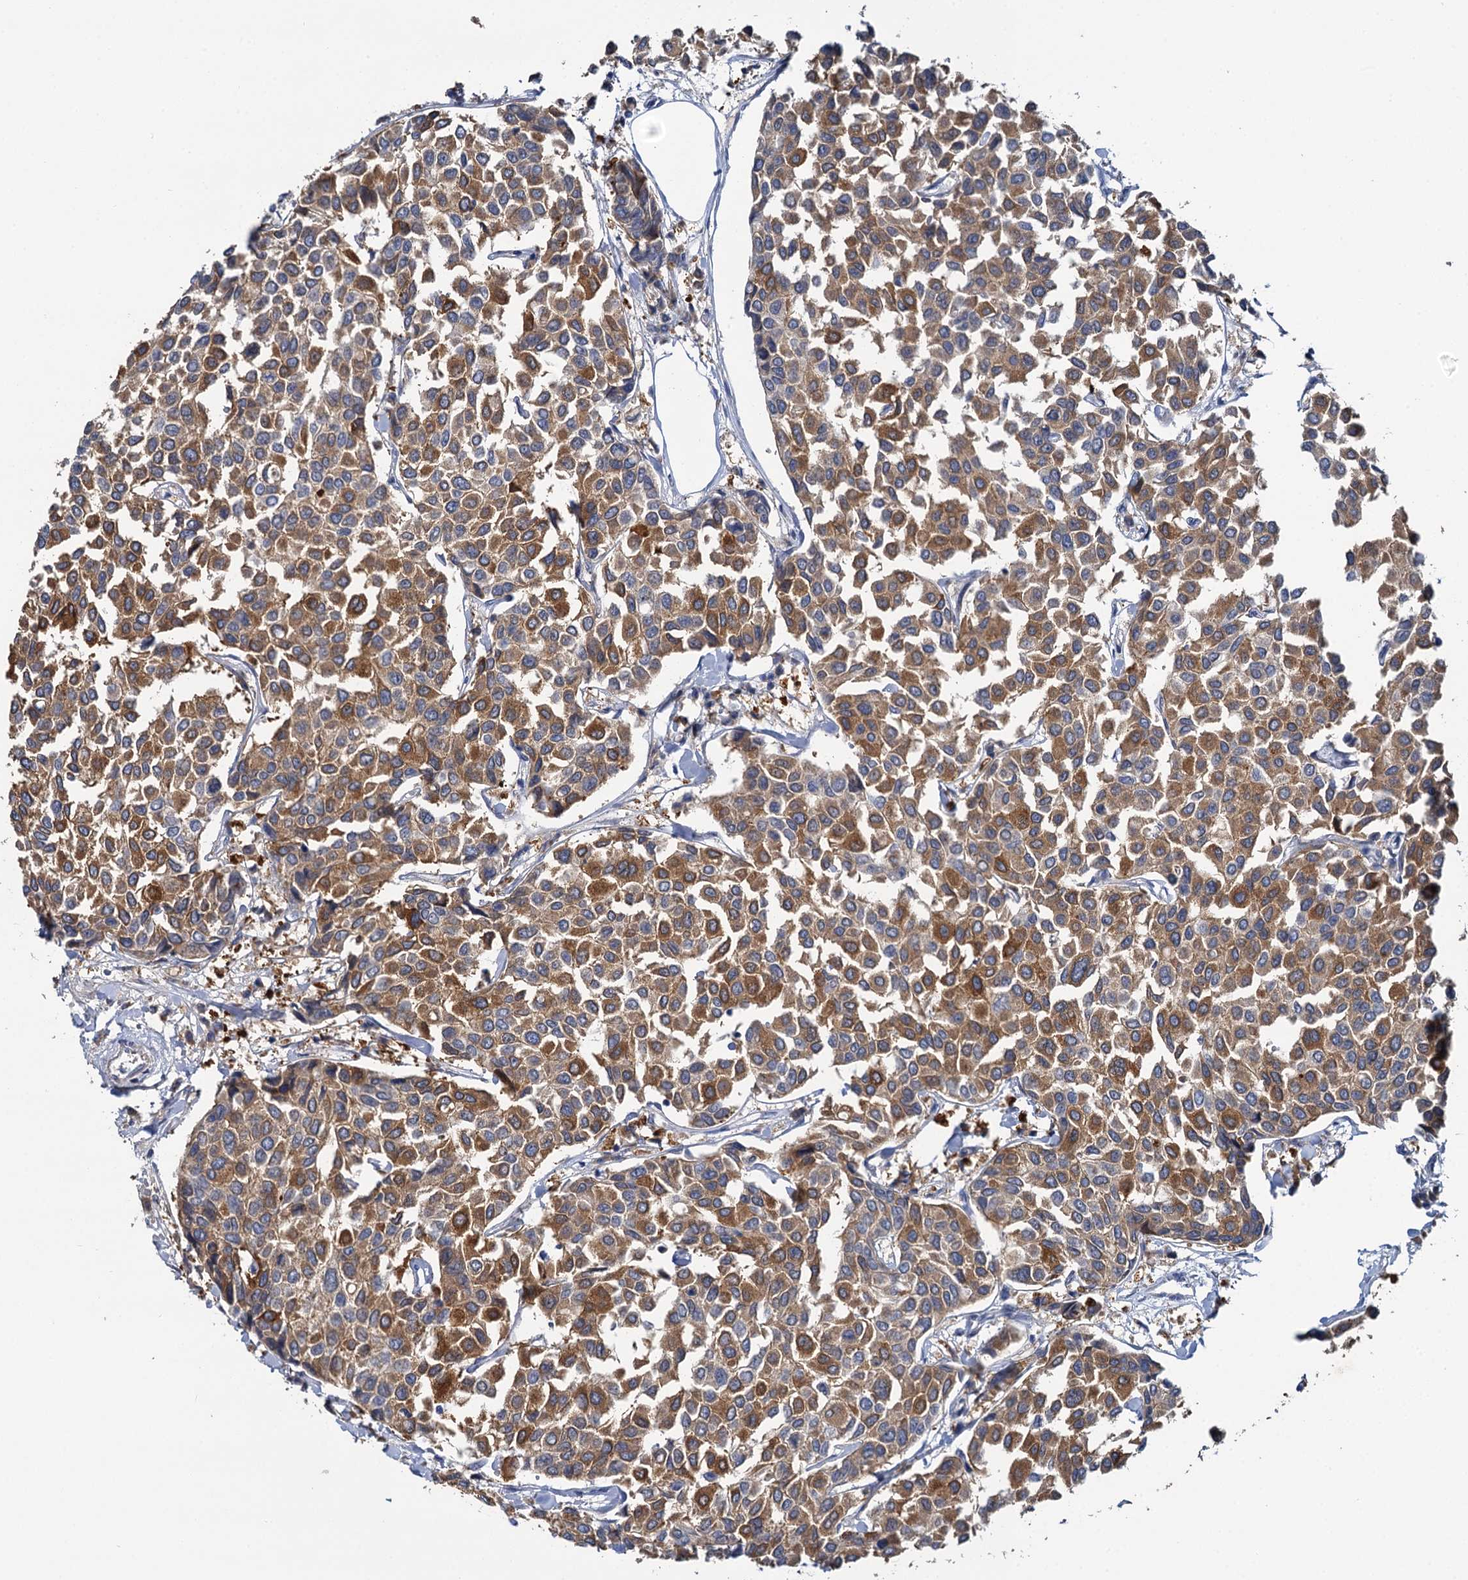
{"staining": {"intensity": "moderate", "quantity": ">75%", "location": "cytoplasmic/membranous"}, "tissue": "breast cancer", "cell_type": "Tumor cells", "image_type": "cancer", "snomed": [{"axis": "morphology", "description": "Duct carcinoma"}, {"axis": "topography", "description": "Breast"}], "caption": "Human breast cancer (infiltrating ductal carcinoma) stained for a protein (brown) demonstrates moderate cytoplasmic/membranous positive expression in approximately >75% of tumor cells.", "gene": "ANKRD42", "patient": {"sex": "female", "age": 55}}